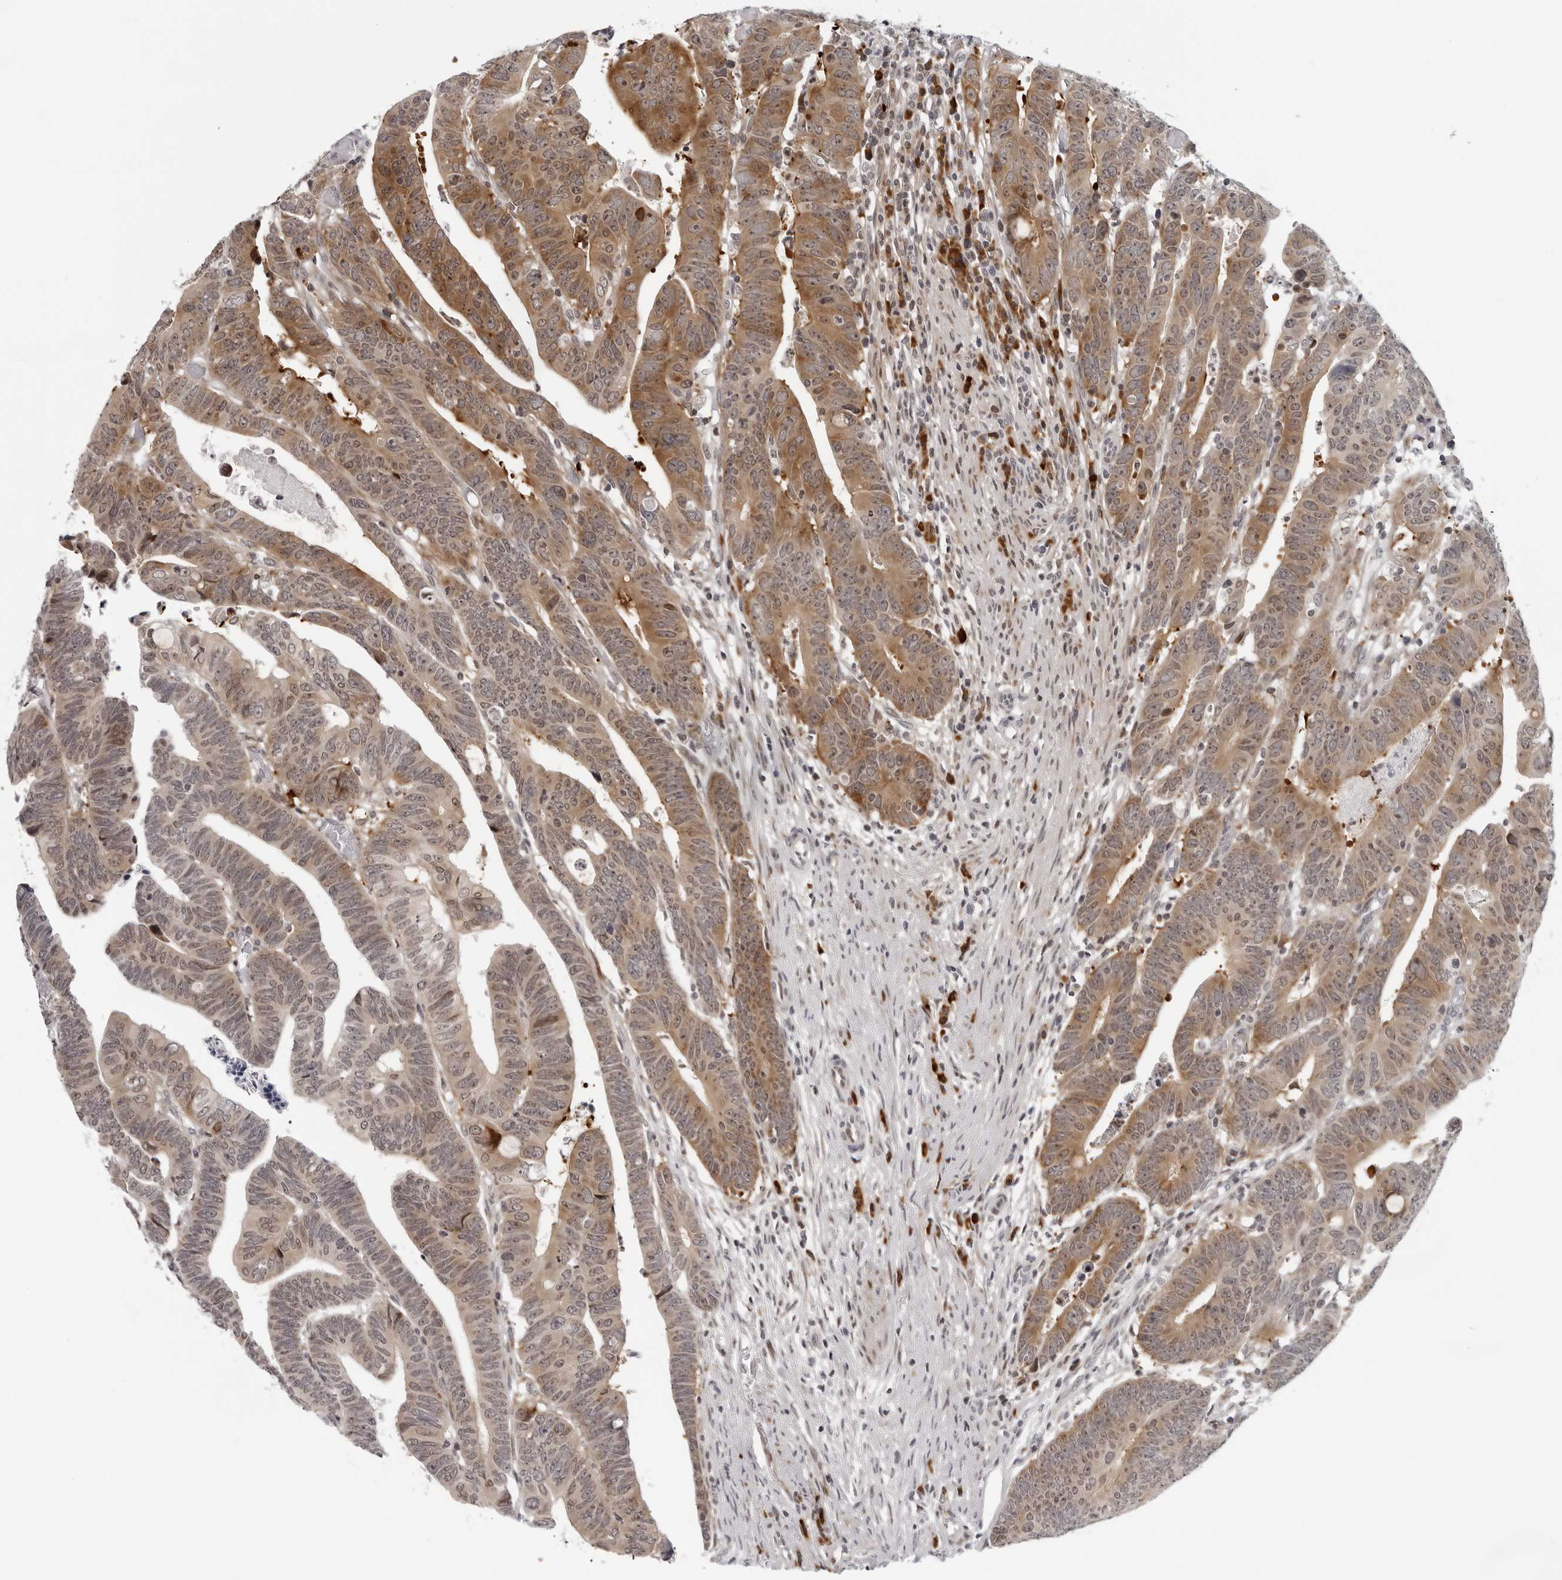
{"staining": {"intensity": "moderate", "quantity": ">75%", "location": "cytoplasmic/membranous"}, "tissue": "colorectal cancer", "cell_type": "Tumor cells", "image_type": "cancer", "snomed": [{"axis": "morphology", "description": "Adenocarcinoma, NOS"}, {"axis": "topography", "description": "Rectum"}], "caption": "Tumor cells demonstrate medium levels of moderate cytoplasmic/membranous staining in about >75% of cells in human colorectal adenocarcinoma. The staining was performed using DAB (3,3'-diaminobenzidine) to visualize the protein expression in brown, while the nuclei were stained in blue with hematoxylin (Magnification: 20x).", "gene": "PIP4K2C", "patient": {"sex": "female", "age": 65}}